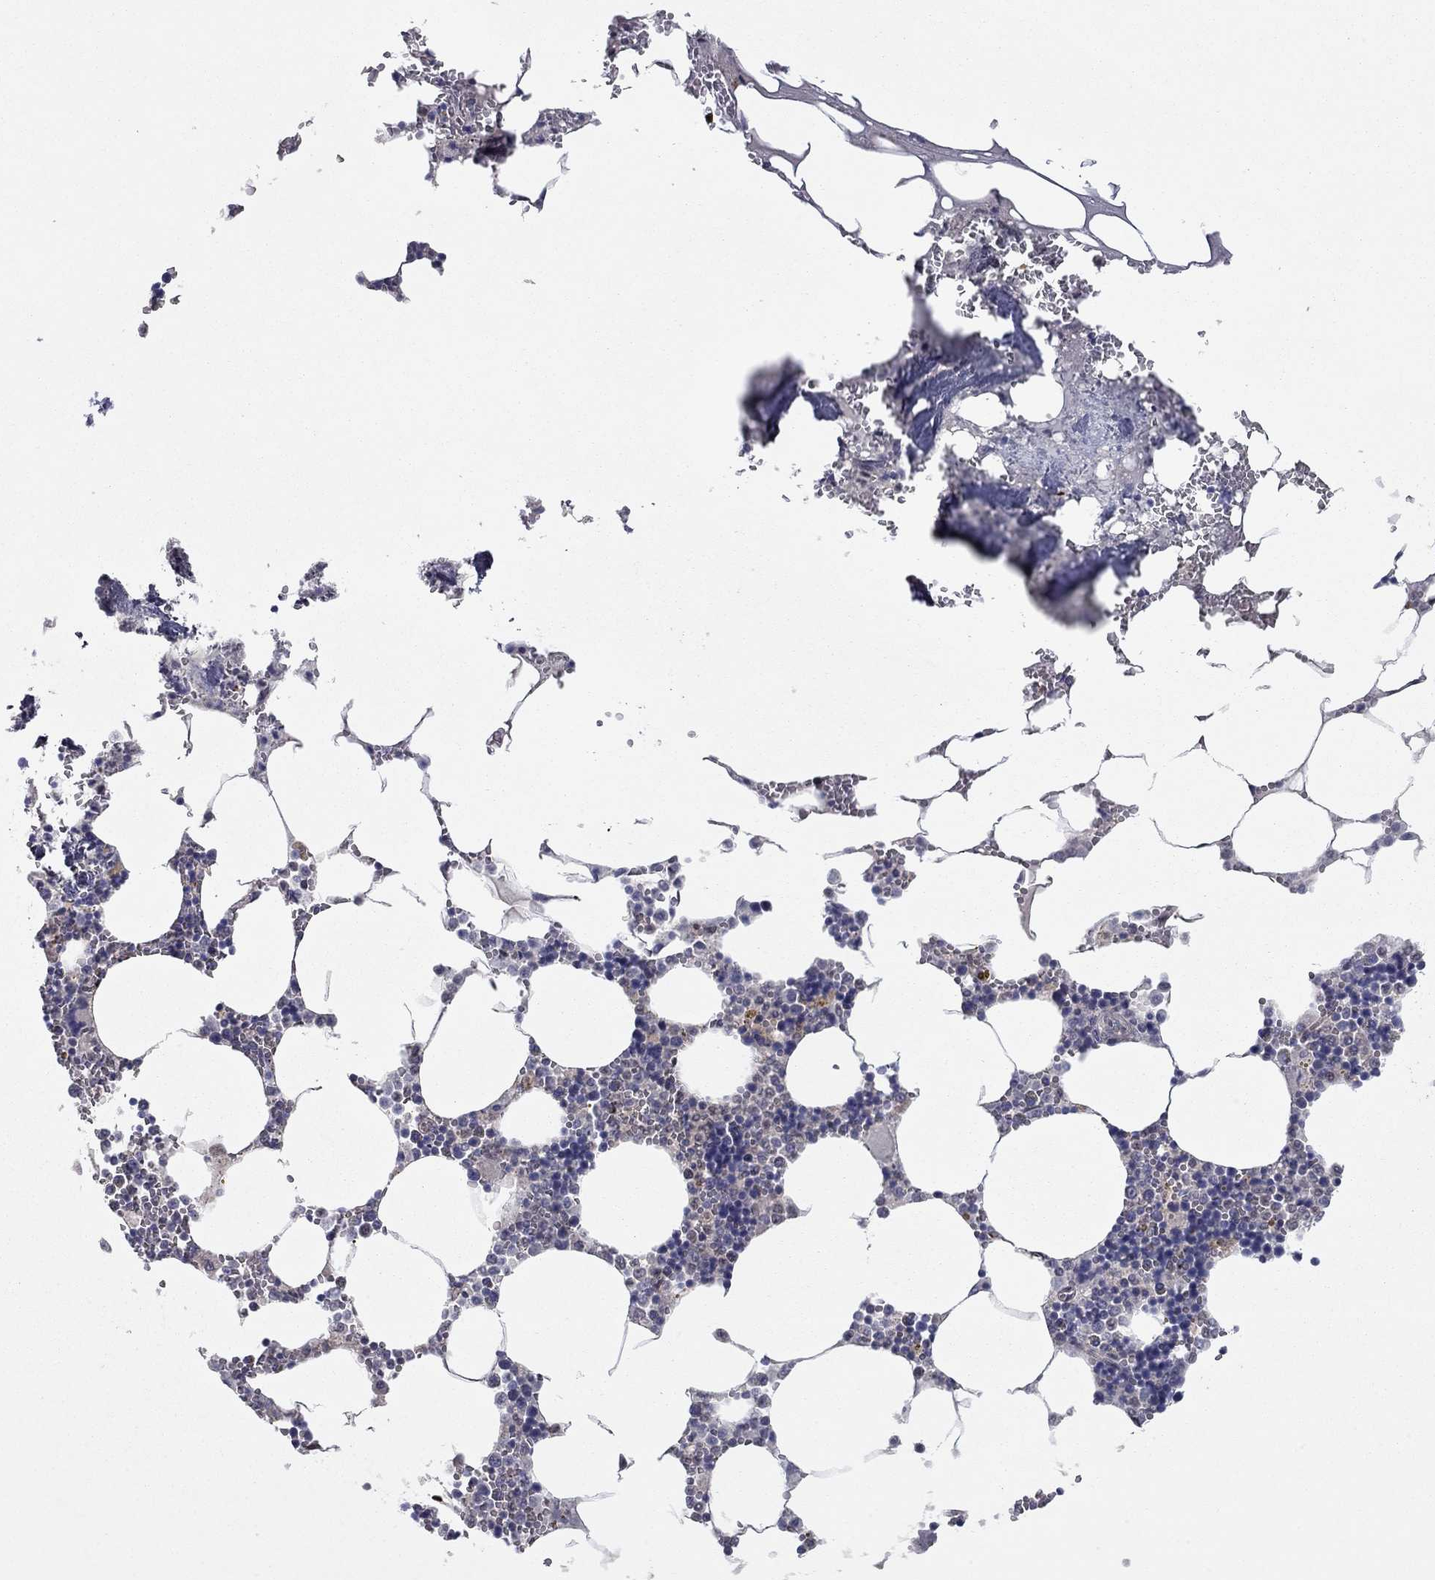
{"staining": {"intensity": "negative", "quantity": "none", "location": "none"}, "tissue": "bone marrow", "cell_type": "Hematopoietic cells", "image_type": "normal", "snomed": [{"axis": "morphology", "description": "Normal tissue, NOS"}, {"axis": "topography", "description": "Bone marrow"}], "caption": "The micrograph exhibits no significant expression in hematopoietic cells of bone marrow.", "gene": "DUSP7", "patient": {"sex": "male", "age": 54}}